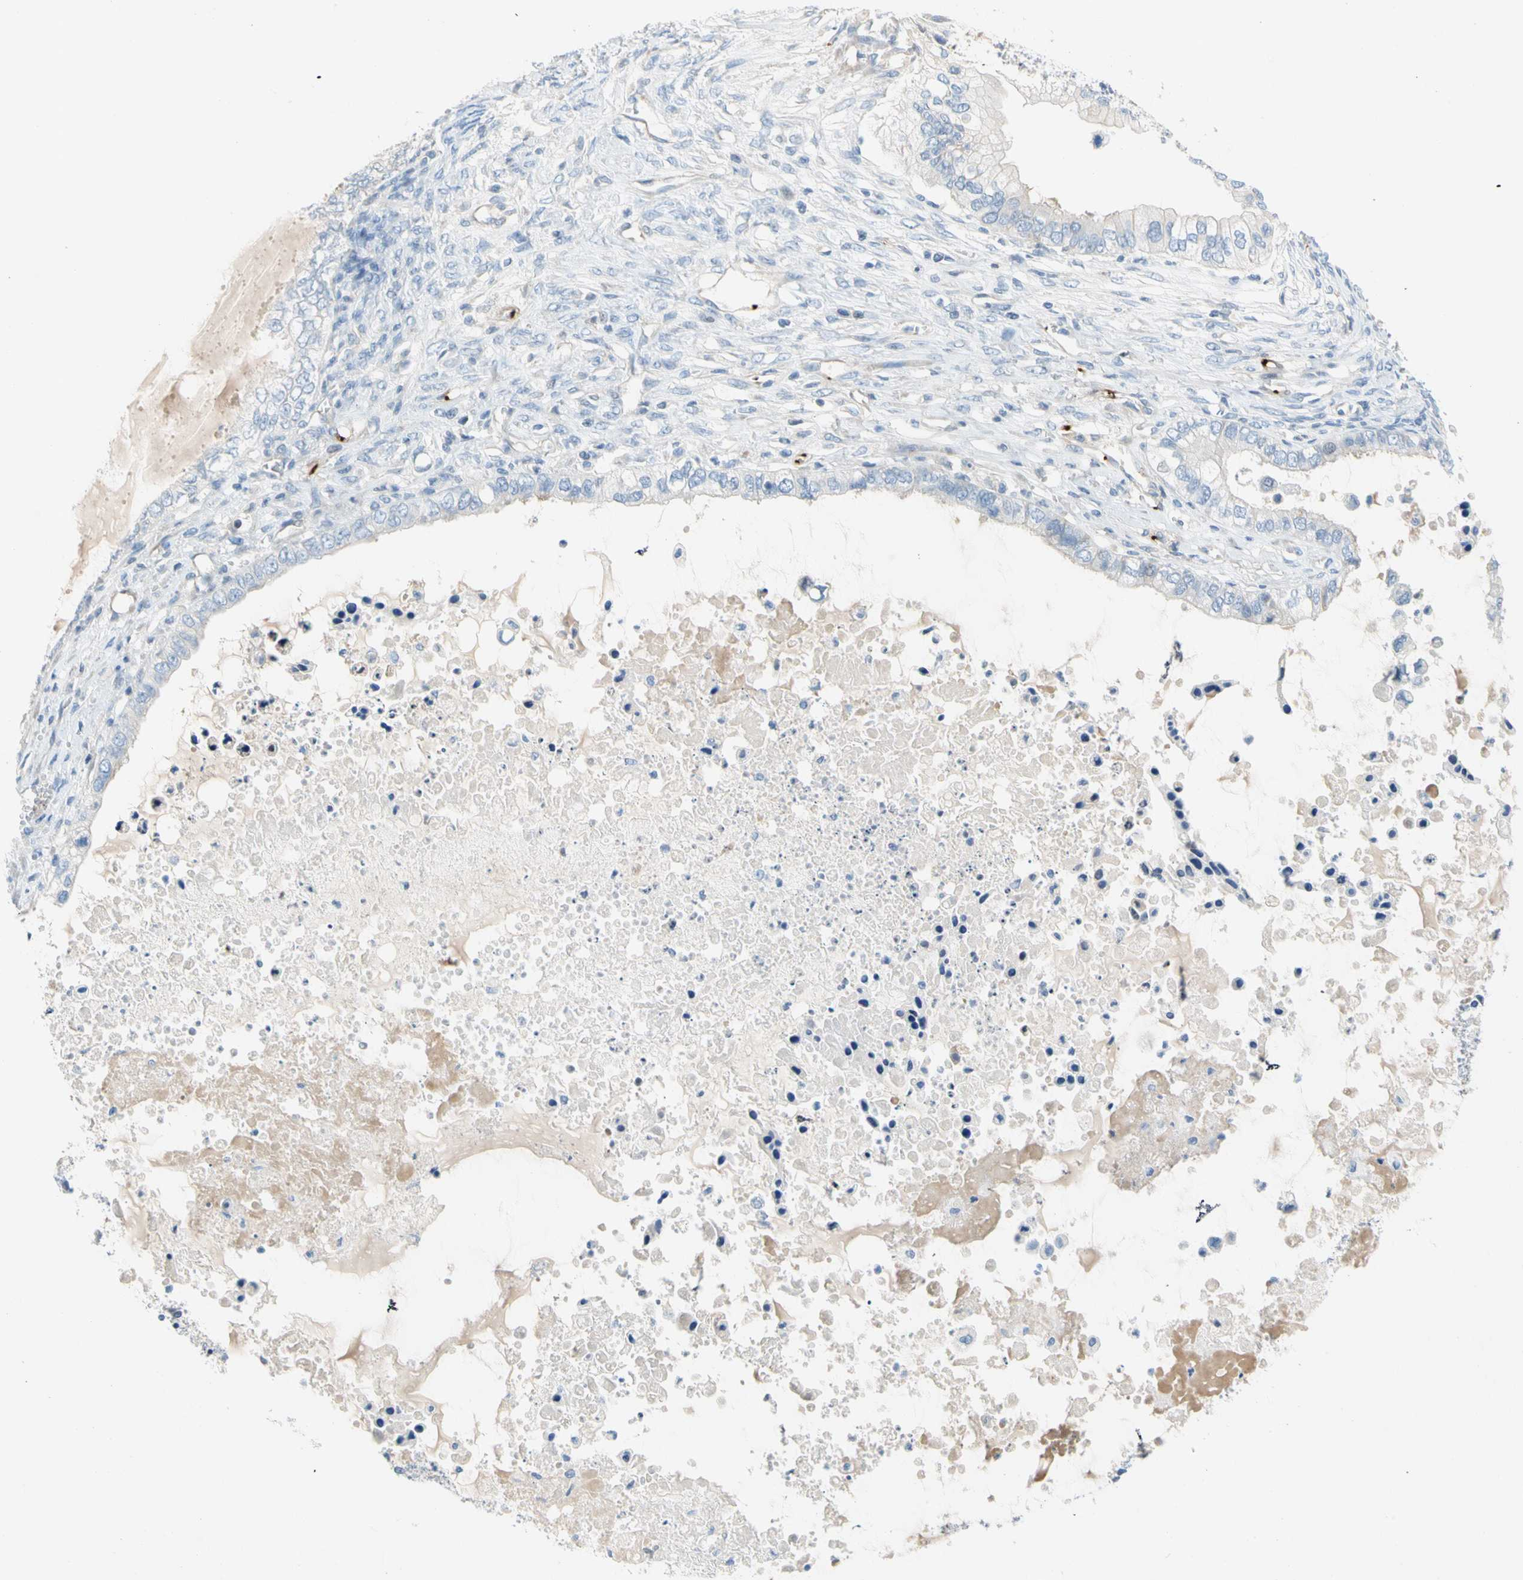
{"staining": {"intensity": "negative", "quantity": "none", "location": "none"}, "tissue": "ovarian cancer", "cell_type": "Tumor cells", "image_type": "cancer", "snomed": [{"axis": "morphology", "description": "Cystadenocarcinoma, mucinous, NOS"}, {"axis": "topography", "description": "Ovary"}], "caption": "The photomicrograph displays no significant staining in tumor cells of ovarian mucinous cystadenocarcinoma.", "gene": "PPBP", "patient": {"sex": "female", "age": 80}}